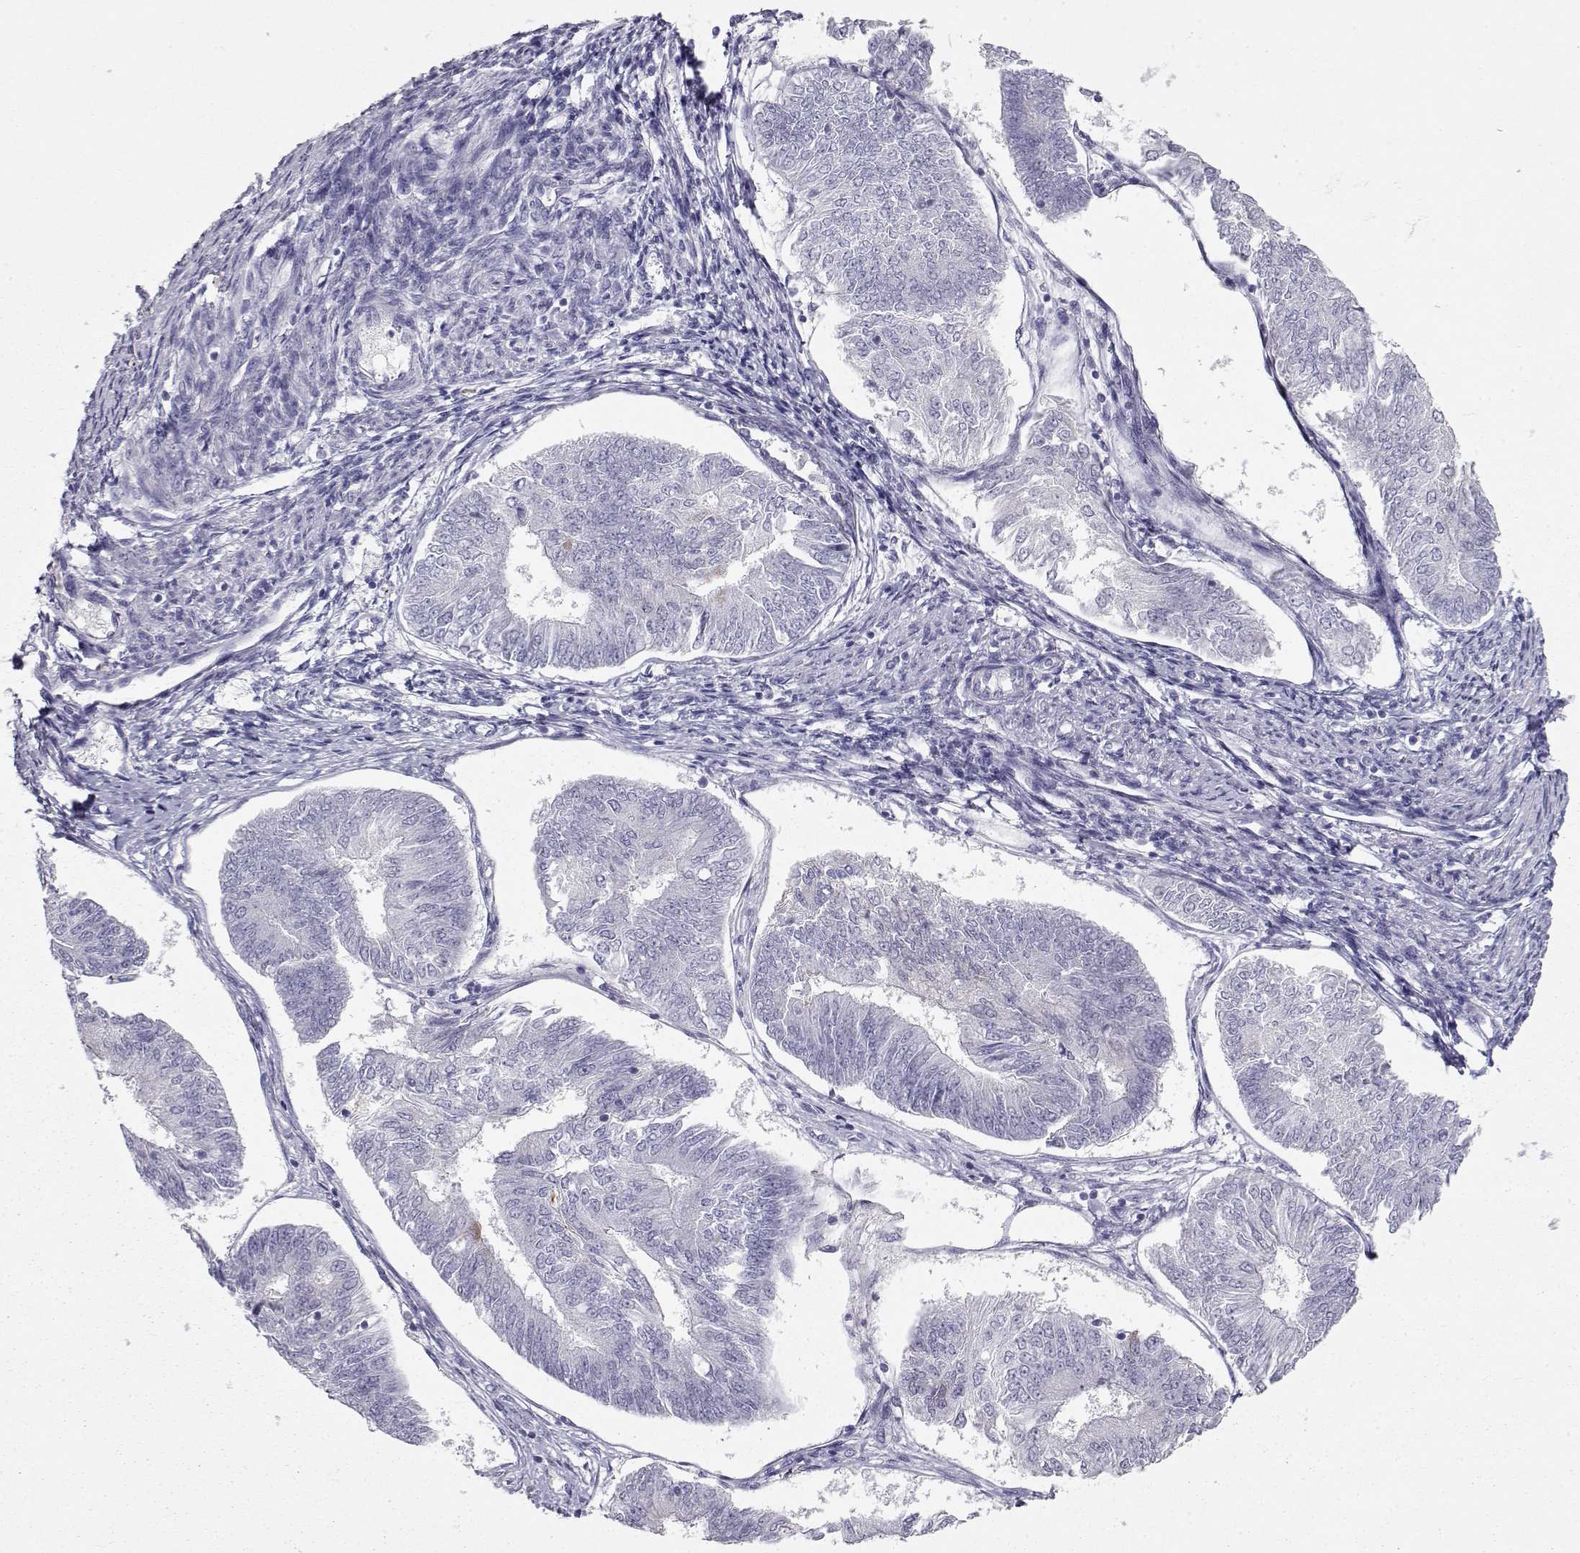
{"staining": {"intensity": "negative", "quantity": "none", "location": "none"}, "tissue": "endometrial cancer", "cell_type": "Tumor cells", "image_type": "cancer", "snomed": [{"axis": "morphology", "description": "Adenocarcinoma, NOS"}, {"axis": "topography", "description": "Endometrium"}], "caption": "Adenocarcinoma (endometrial) stained for a protein using immunohistochemistry (IHC) exhibits no positivity tumor cells.", "gene": "LAMB3", "patient": {"sex": "female", "age": 58}}